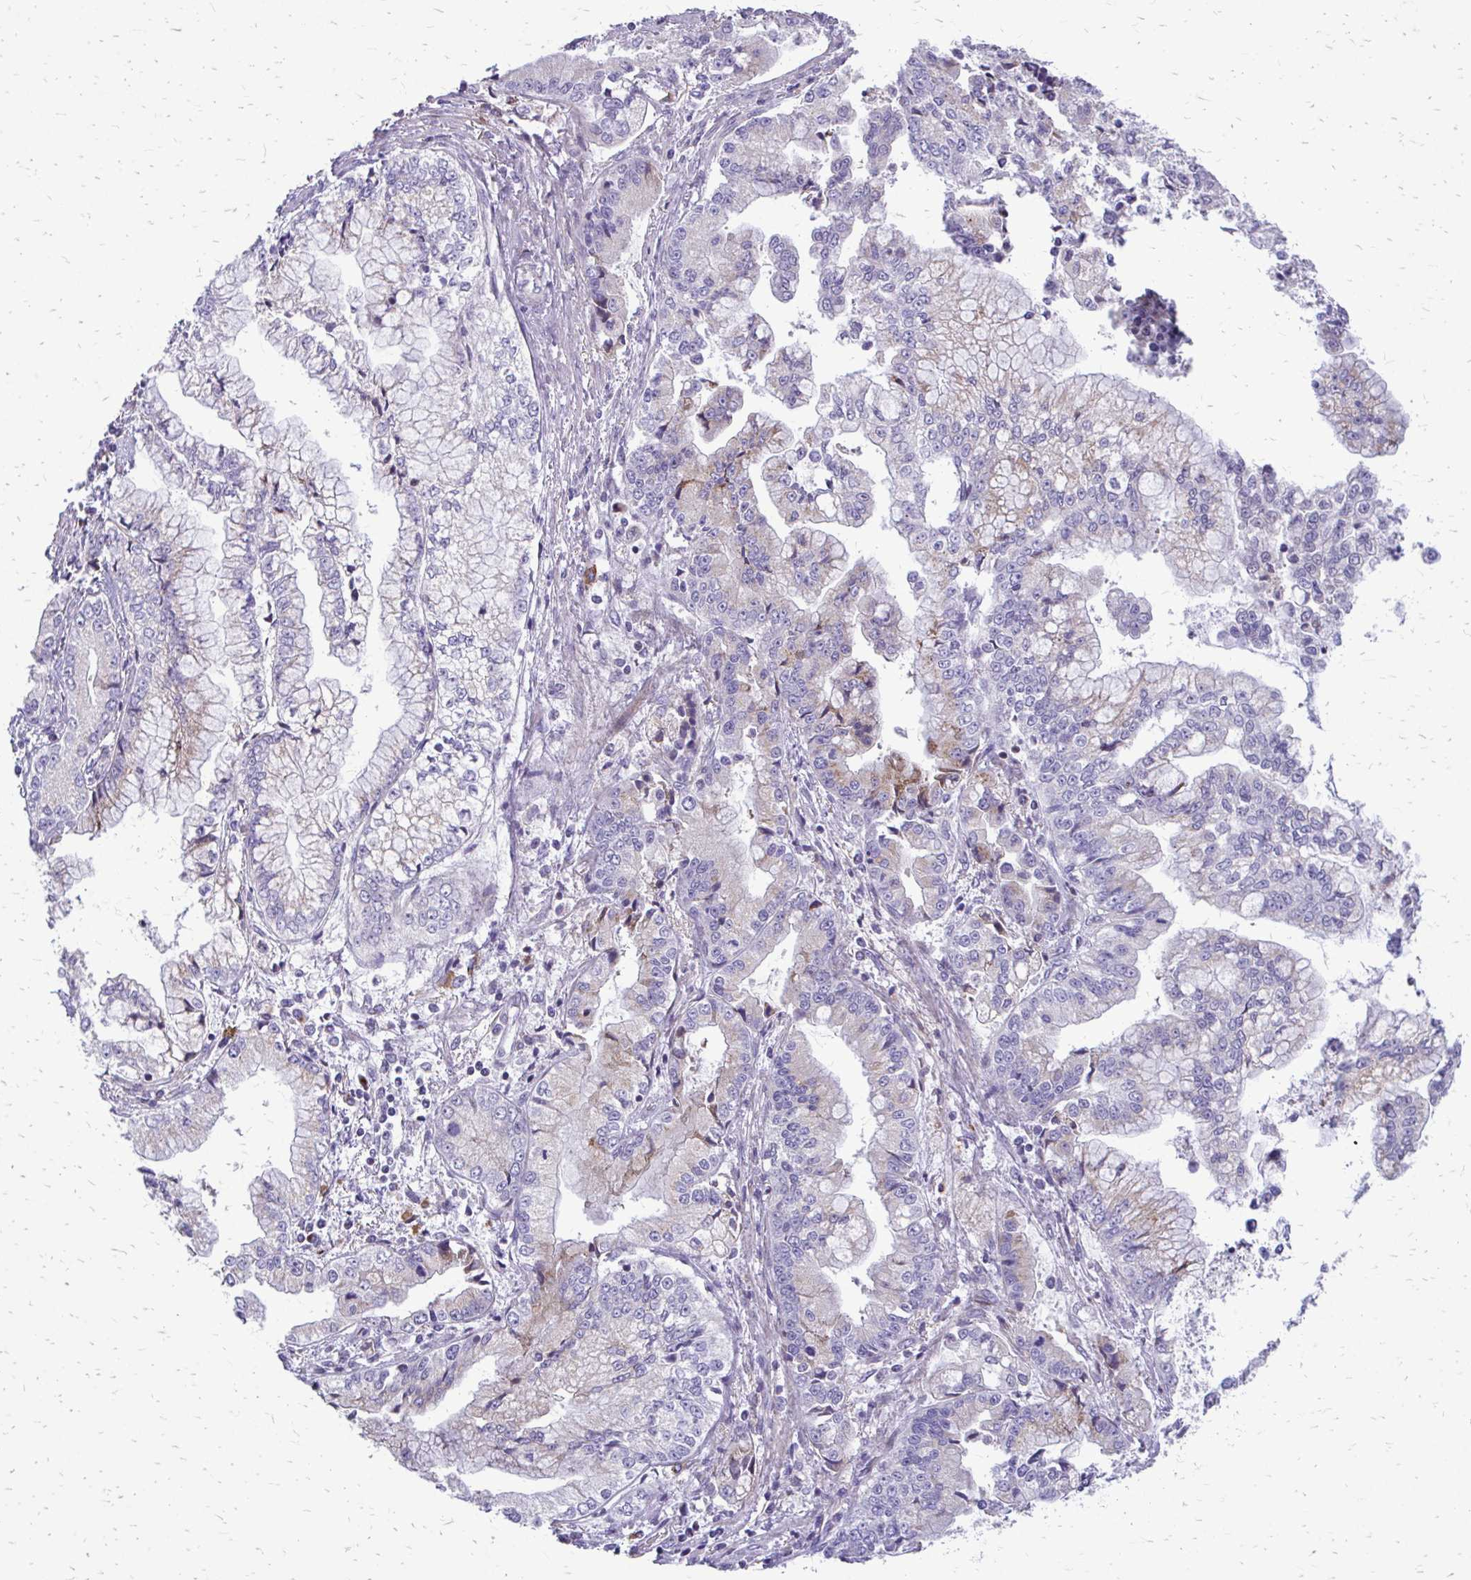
{"staining": {"intensity": "negative", "quantity": "none", "location": "none"}, "tissue": "stomach cancer", "cell_type": "Tumor cells", "image_type": "cancer", "snomed": [{"axis": "morphology", "description": "Adenocarcinoma, NOS"}, {"axis": "topography", "description": "Stomach, upper"}], "caption": "High power microscopy photomicrograph of an immunohistochemistry image of stomach cancer (adenocarcinoma), revealing no significant staining in tumor cells.", "gene": "FUNDC2", "patient": {"sex": "female", "age": 74}}